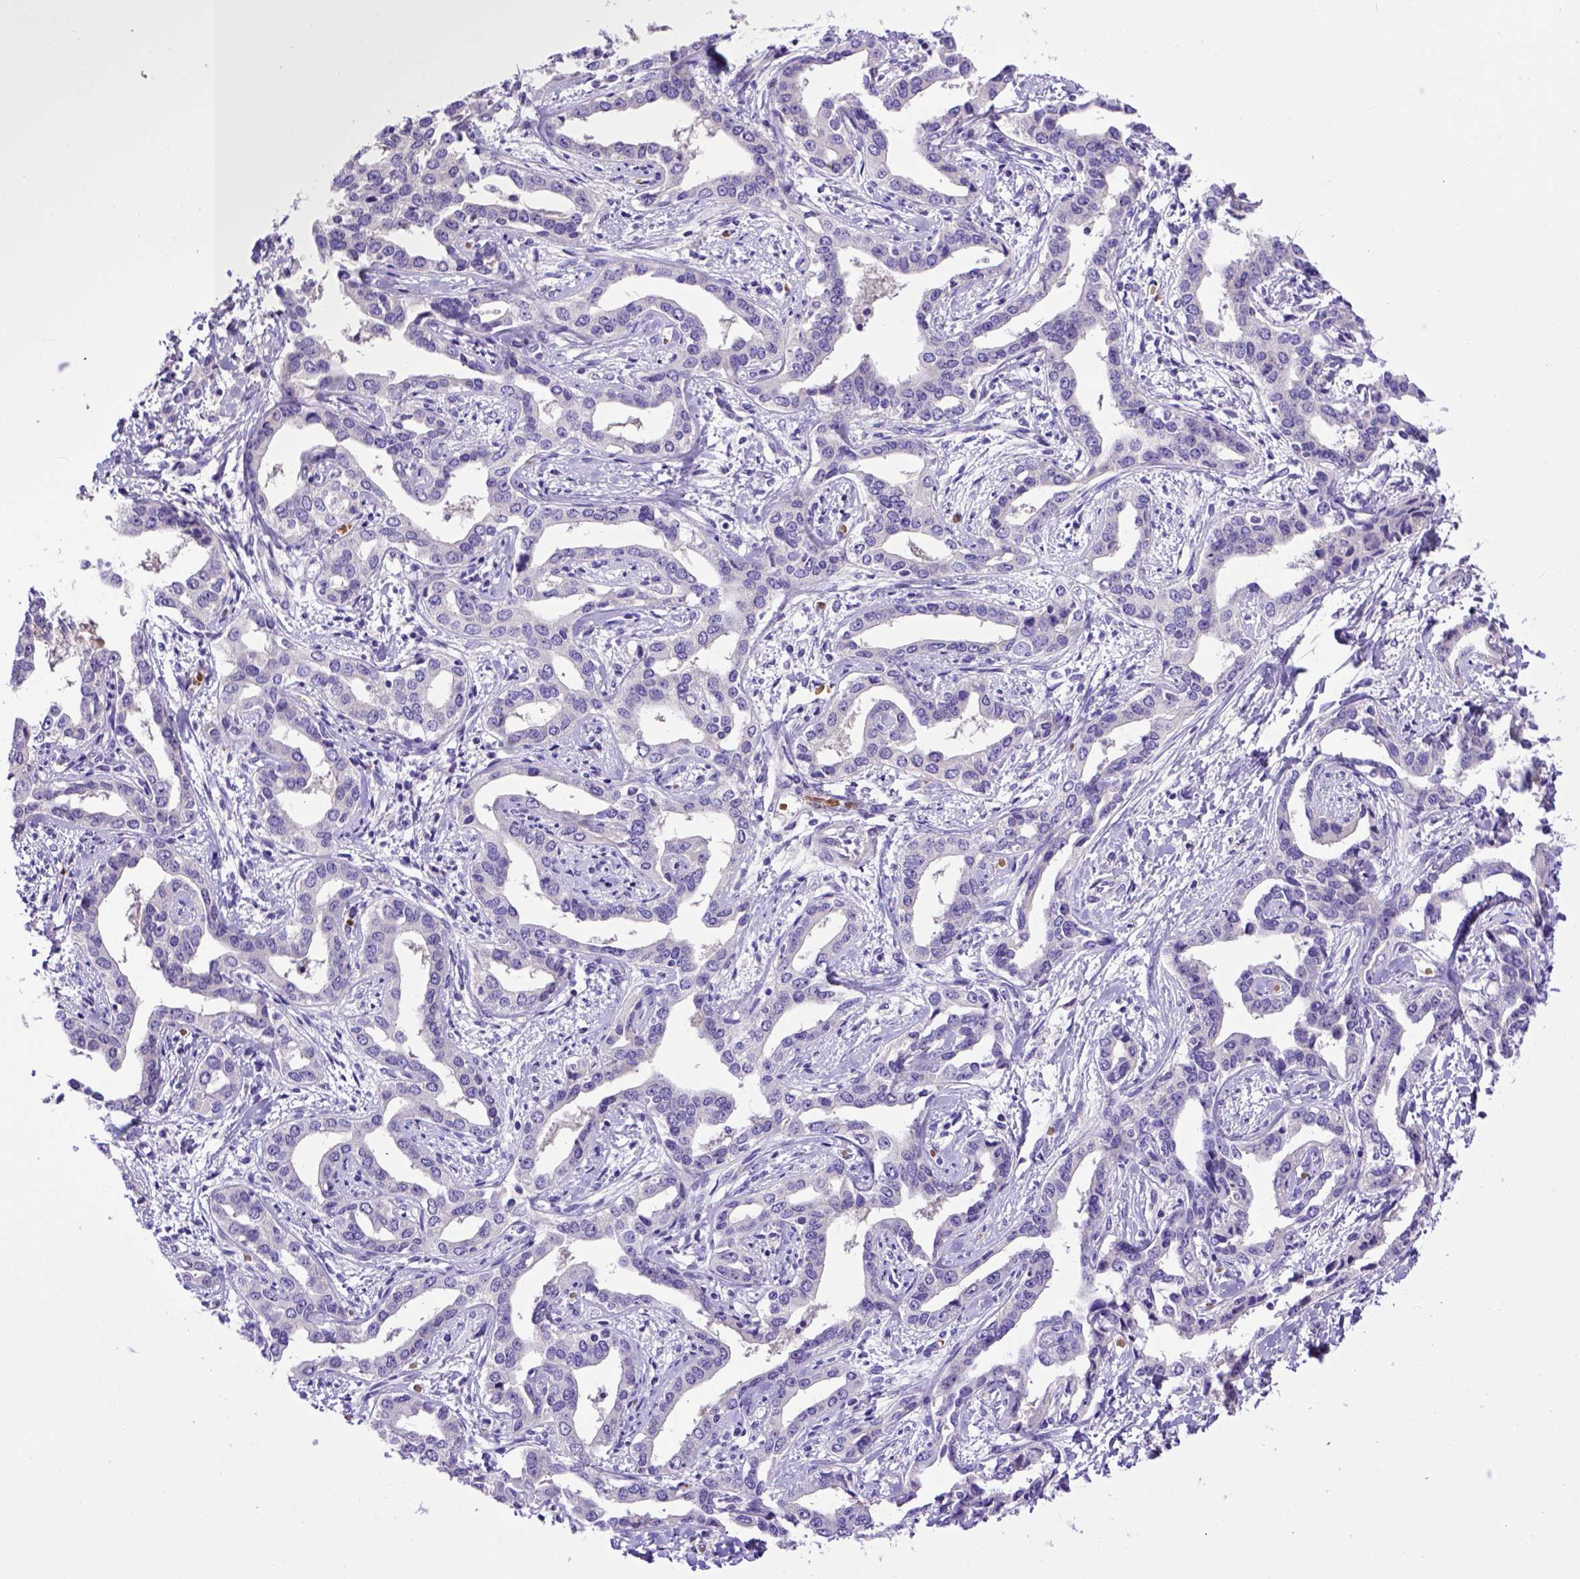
{"staining": {"intensity": "negative", "quantity": "none", "location": "none"}, "tissue": "liver cancer", "cell_type": "Tumor cells", "image_type": "cancer", "snomed": [{"axis": "morphology", "description": "Cholangiocarcinoma"}, {"axis": "topography", "description": "Liver"}], "caption": "Cholangiocarcinoma (liver) stained for a protein using immunohistochemistry displays no positivity tumor cells.", "gene": "ADAM12", "patient": {"sex": "male", "age": 59}}